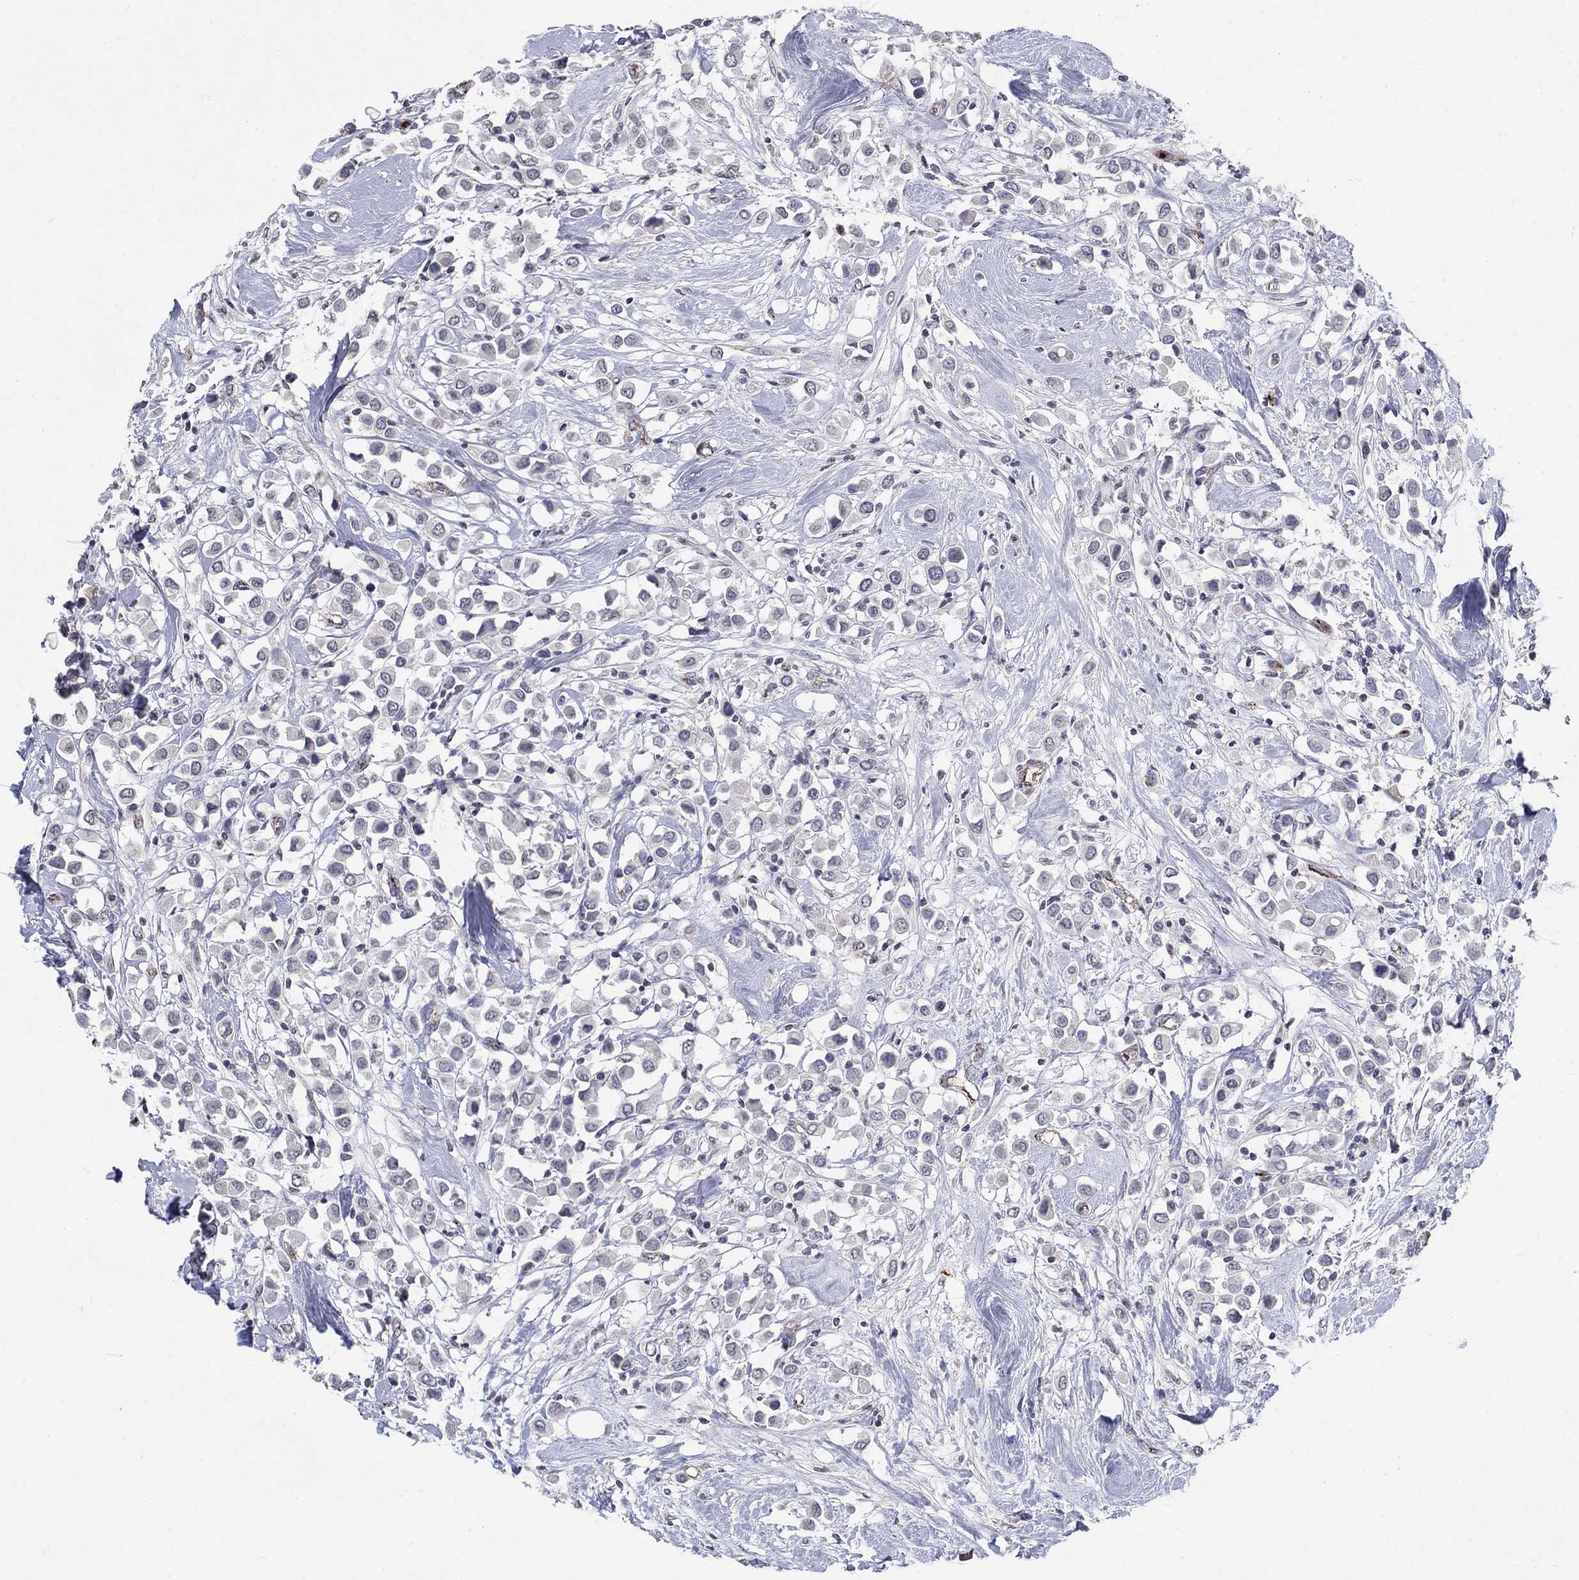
{"staining": {"intensity": "negative", "quantity": "none", "location": "none"}, "tissue": "breast cancer", "cell_type": "Tumor cells", "image_type": "cancer", "snomed": [{"axis": "morphology", "description": "Duct carcinoma"}, {"axis": "topography", "description": "Breast"}], "caption": "The photomicrograph demonstrates no staining of tumor cells in breast cancer.", "gene": "TINAG", "patient": {"sex": "female", "age": 61}}